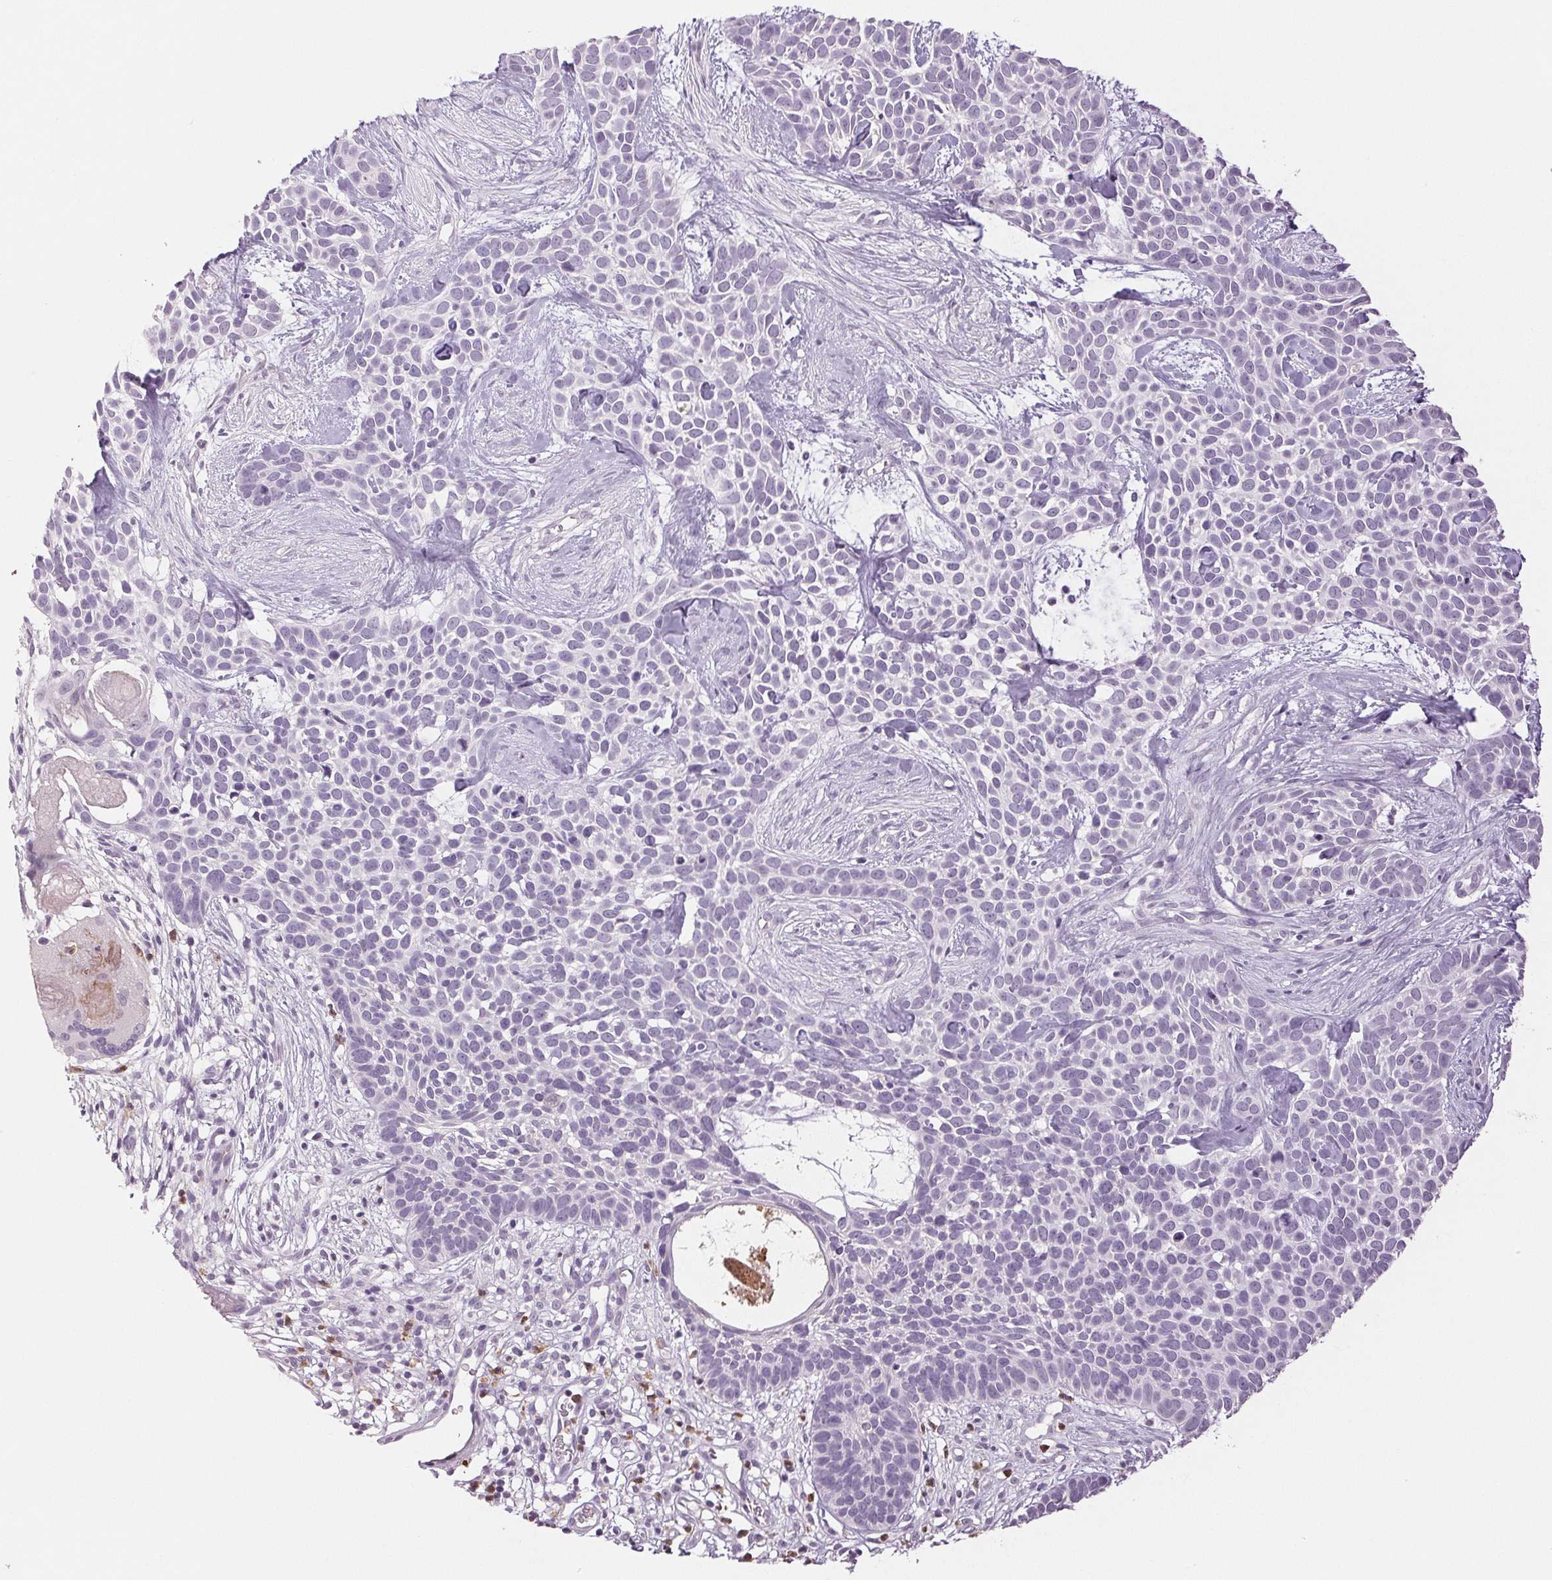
{"staining": {"intensity": "negative", "quantity": "none", "location": "none"}, "tissue": "skin cancer", "cell_type": "Tumor cells", "image_type": "cancer", "snomed": [{"axis": "morphology", "description": "Basal cell carcinoma"}, {"axis": "topography", "description": "Skin"}], "caption": "Micrograph shows no protein positivity in tumor cells of skin cancer (basal cell carcinoma) tissue. The staining is performed using DAB (3,3'-diaminobenzidine) brown chromogen with nuclei counter-stained in using hematoxylin.", "gene": "LTF", "patient": {"sex": "male", "age": 69}}